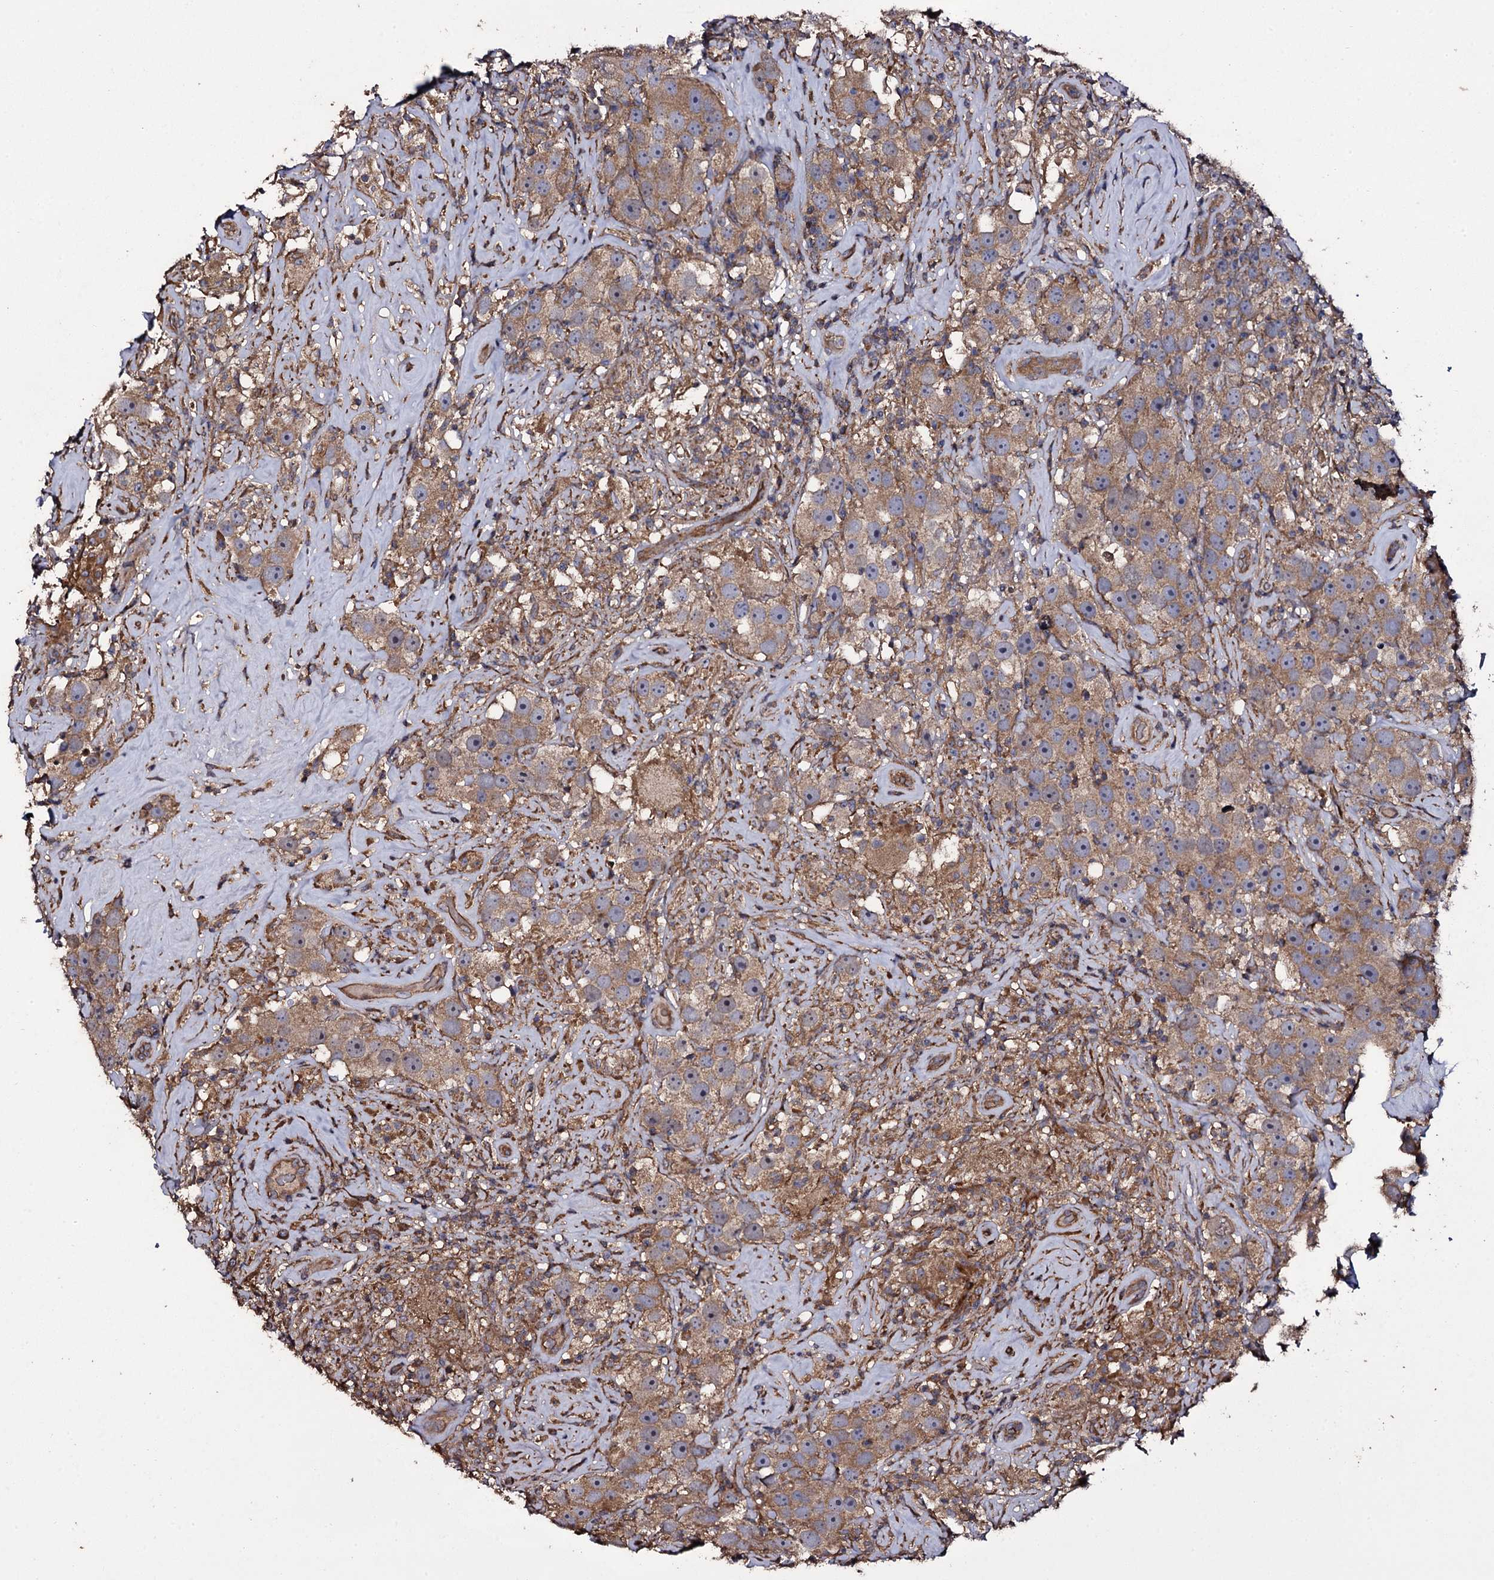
{"staining": {"intensity": "moderate", "quantity": ">75%", "location": "cytoplasmic/membranous"}, "tissue": "testis cancer", "cell_type": "Tumor cells", "image_type": "cancer", "snomed": [{"axis": "morphology", "description": "Seminoma, NOS"}, {"axis": "topography", "description": "Testis"}], "caption": "IHC staining of seminoma (testis), which exhibits medium levels of moderate cytoplasmic/membranous expression in about >75% of tumor cells indicating moderate cytoplasmic/membranous protein expression. The staining was performed using DAB (brown) for protein detection and nuclei were counterstained in hematoxylin (blue).", "gene": "TTC23", "patient": {"sex": "male", "age": 49}}